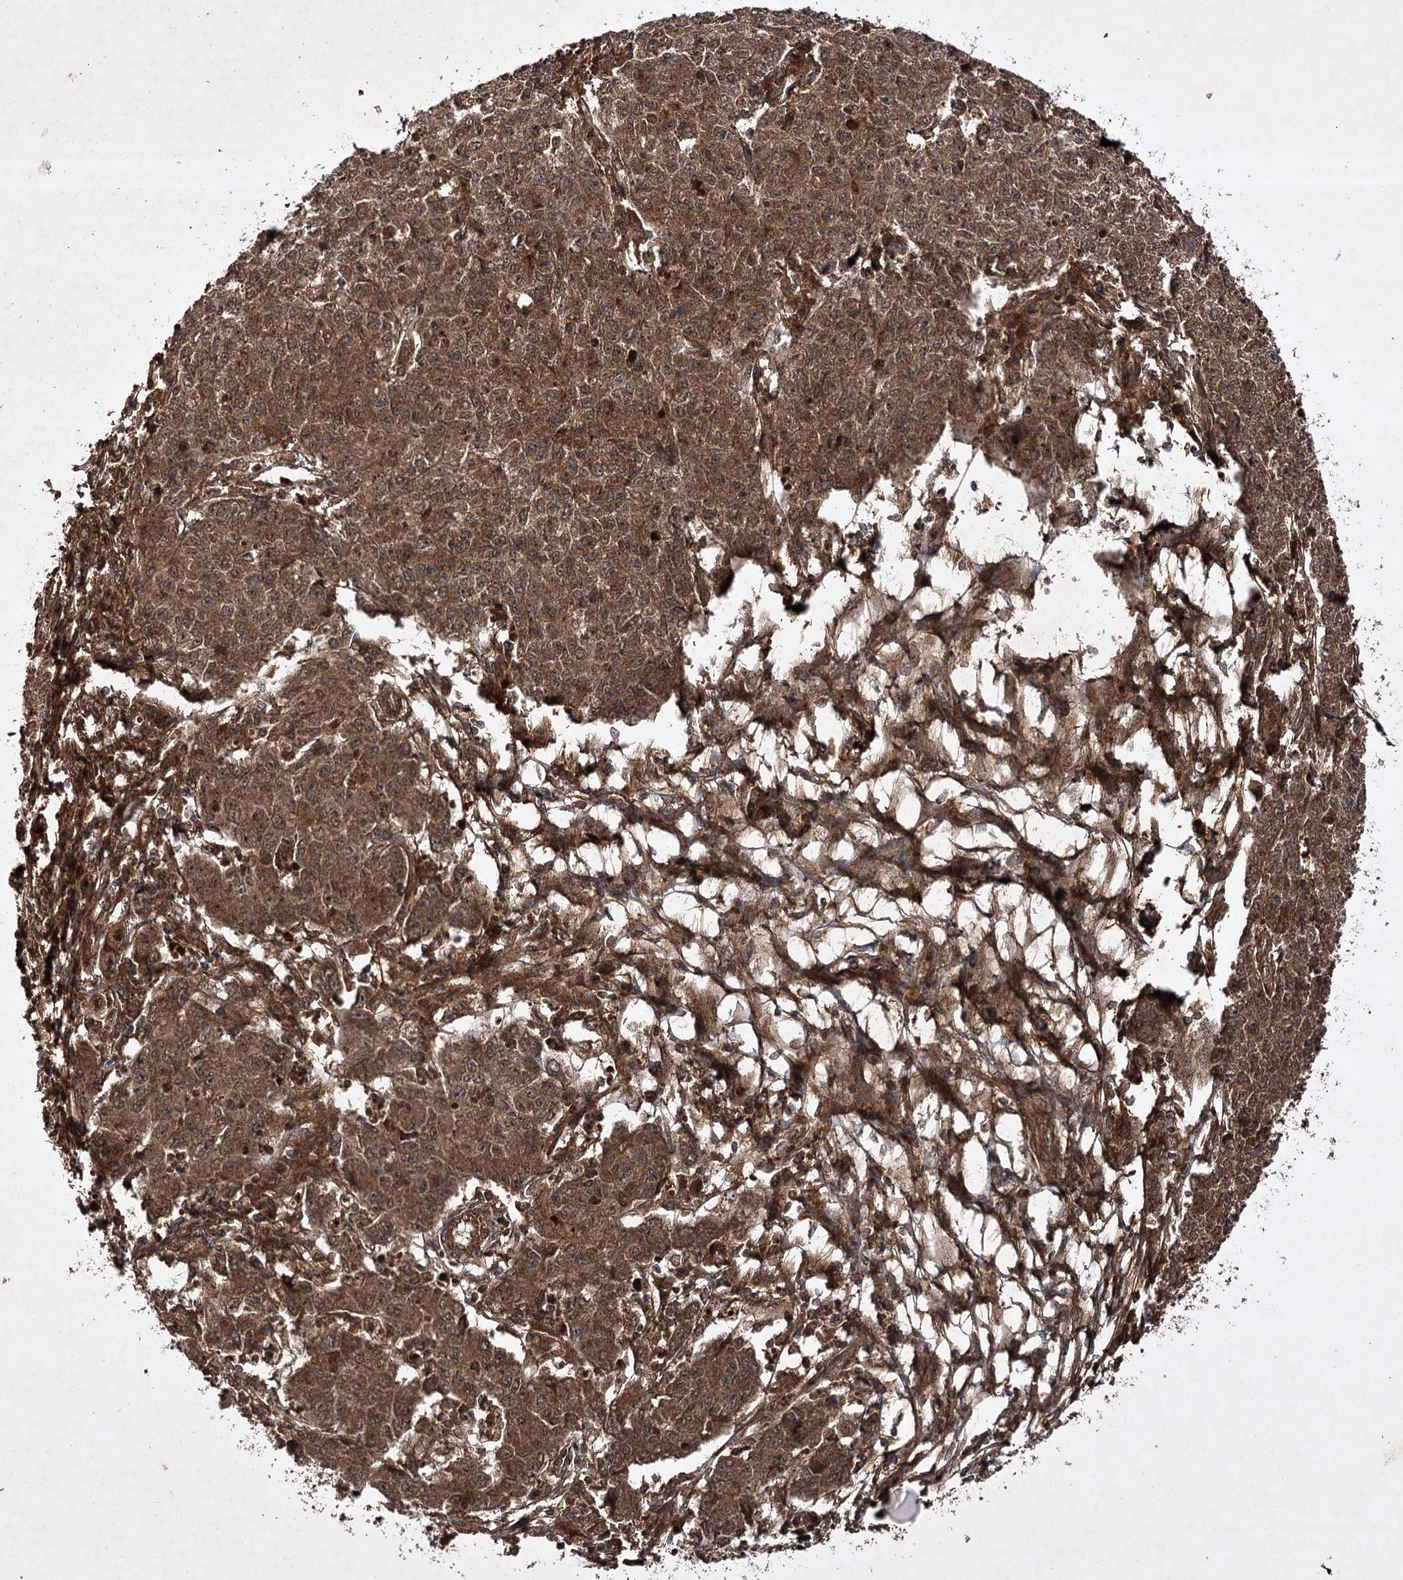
{"staining": {"intensity": "strong", "quantity": ">75%", "location": "cytoplasmic/membranous"}, "tissue": "ovarian cancer", "cell_type": "Tumor cells", "image_type": "cancer", "snomed": [{"axis": "morphology", "description": "Carcinoma, endometroid"}, {"axis": "topography", "description": "Ovary"}], "caption": "Human endometroid carcinoma (ovarian) stained for a protein (brown) exhibits strong cytoplasmic/membranous positive expression in approximately >75% of tumor cells.", "gene": "DNAJC13", "patient": {"sex": "female", "age": 42}}